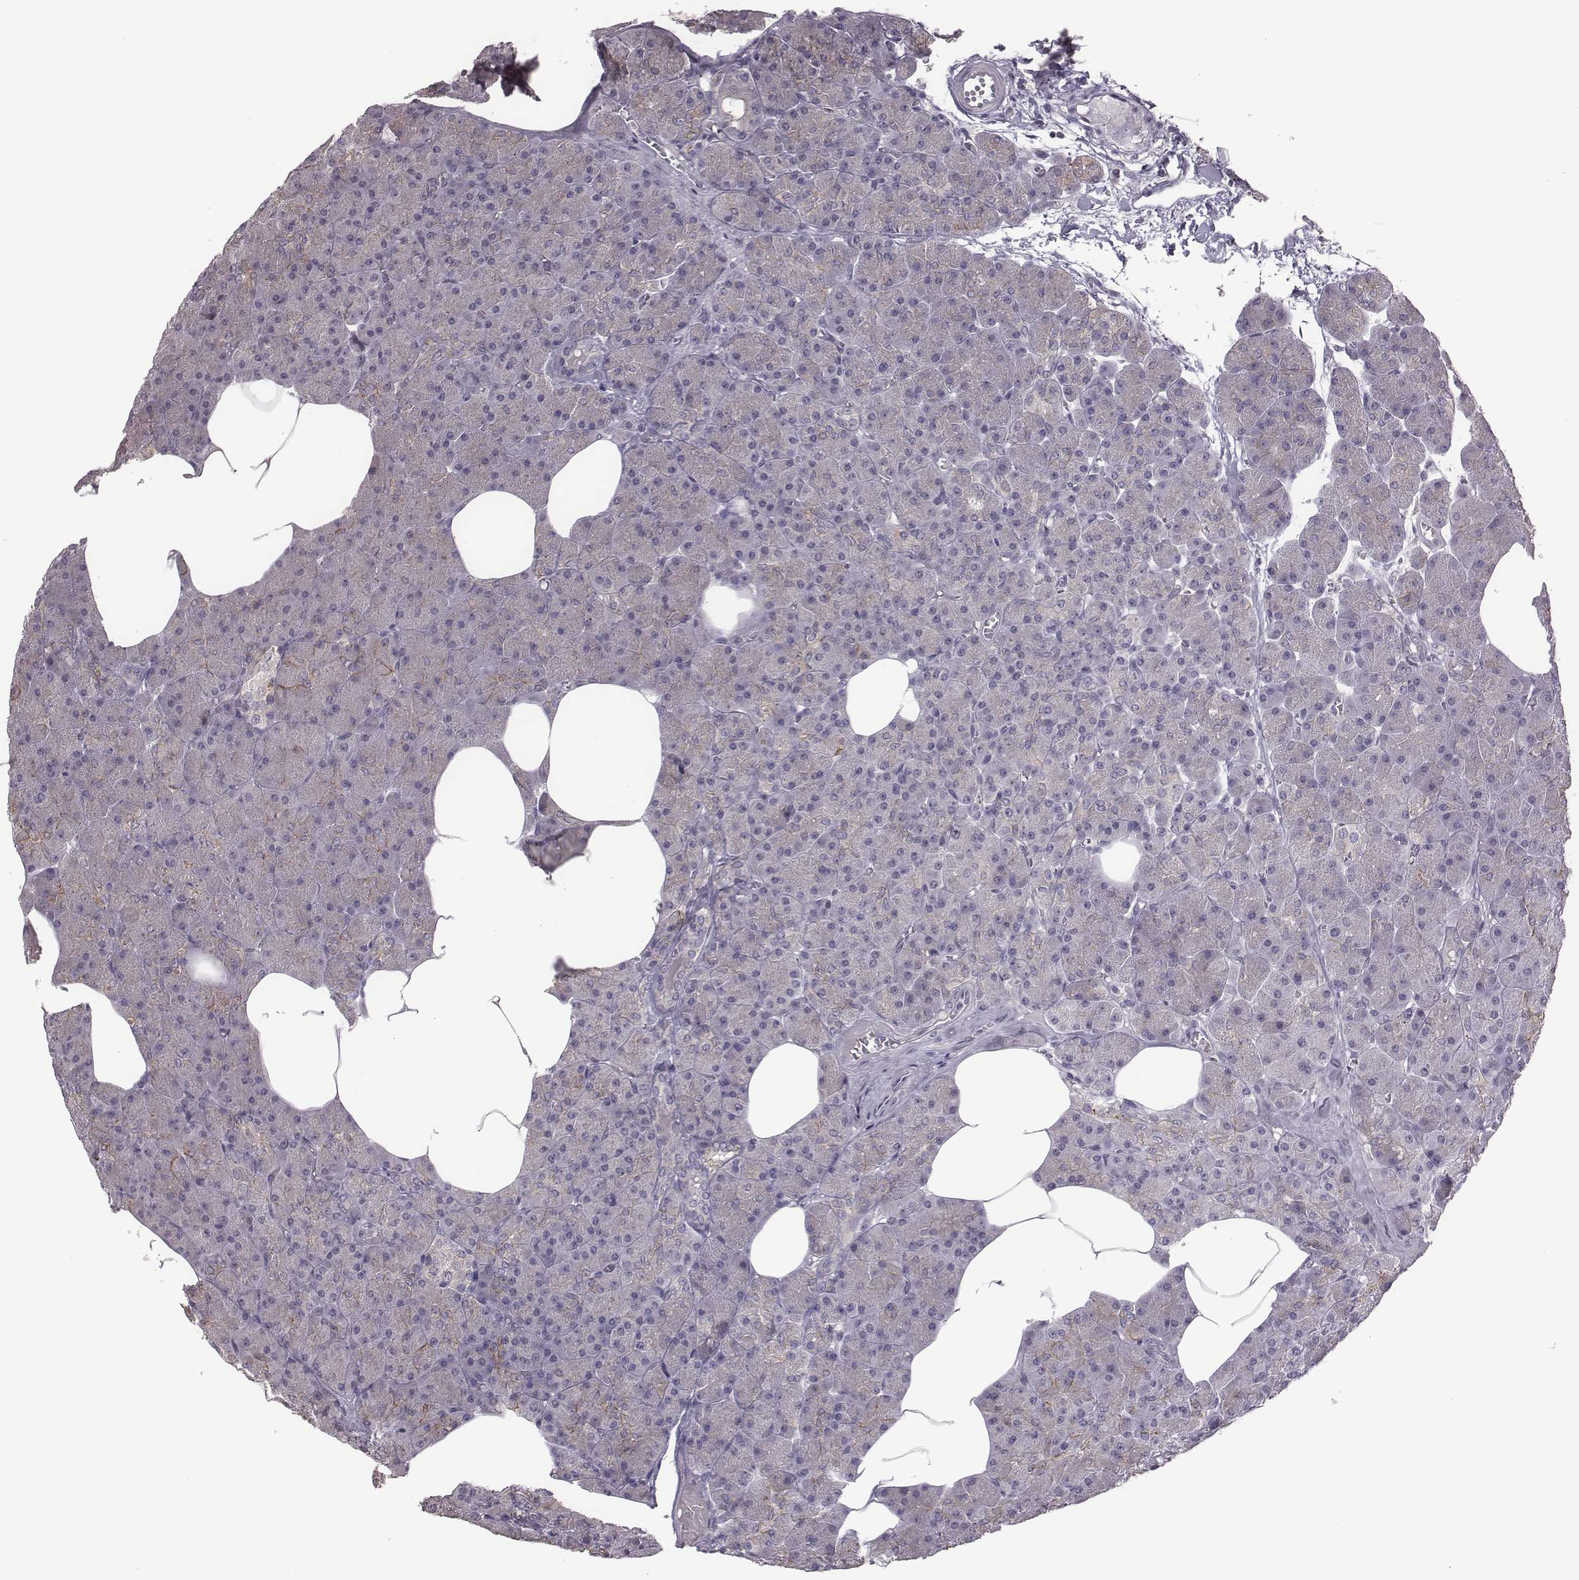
{"staining": {"intensity": "strong", "quantity": "<25%", "location": "cytoplasmic/membranous"}, "tissue": "pancreas", "cell_type": "Exocrine glandular cells", "image_type": "normal", "snomed": [{"axis": "morphology", "description": "Normal tissue, NOS"}, {"axis": "topography", "description": "Pancreas"}], "caption": "The micrograph exhibits a brown stain indicating the presence of a protein in the cytoplasmic/membranous of exocrine glandular cells in pancreas.", "gene": "BICDL1", "patient": {"sex": "female", "age": 45}}